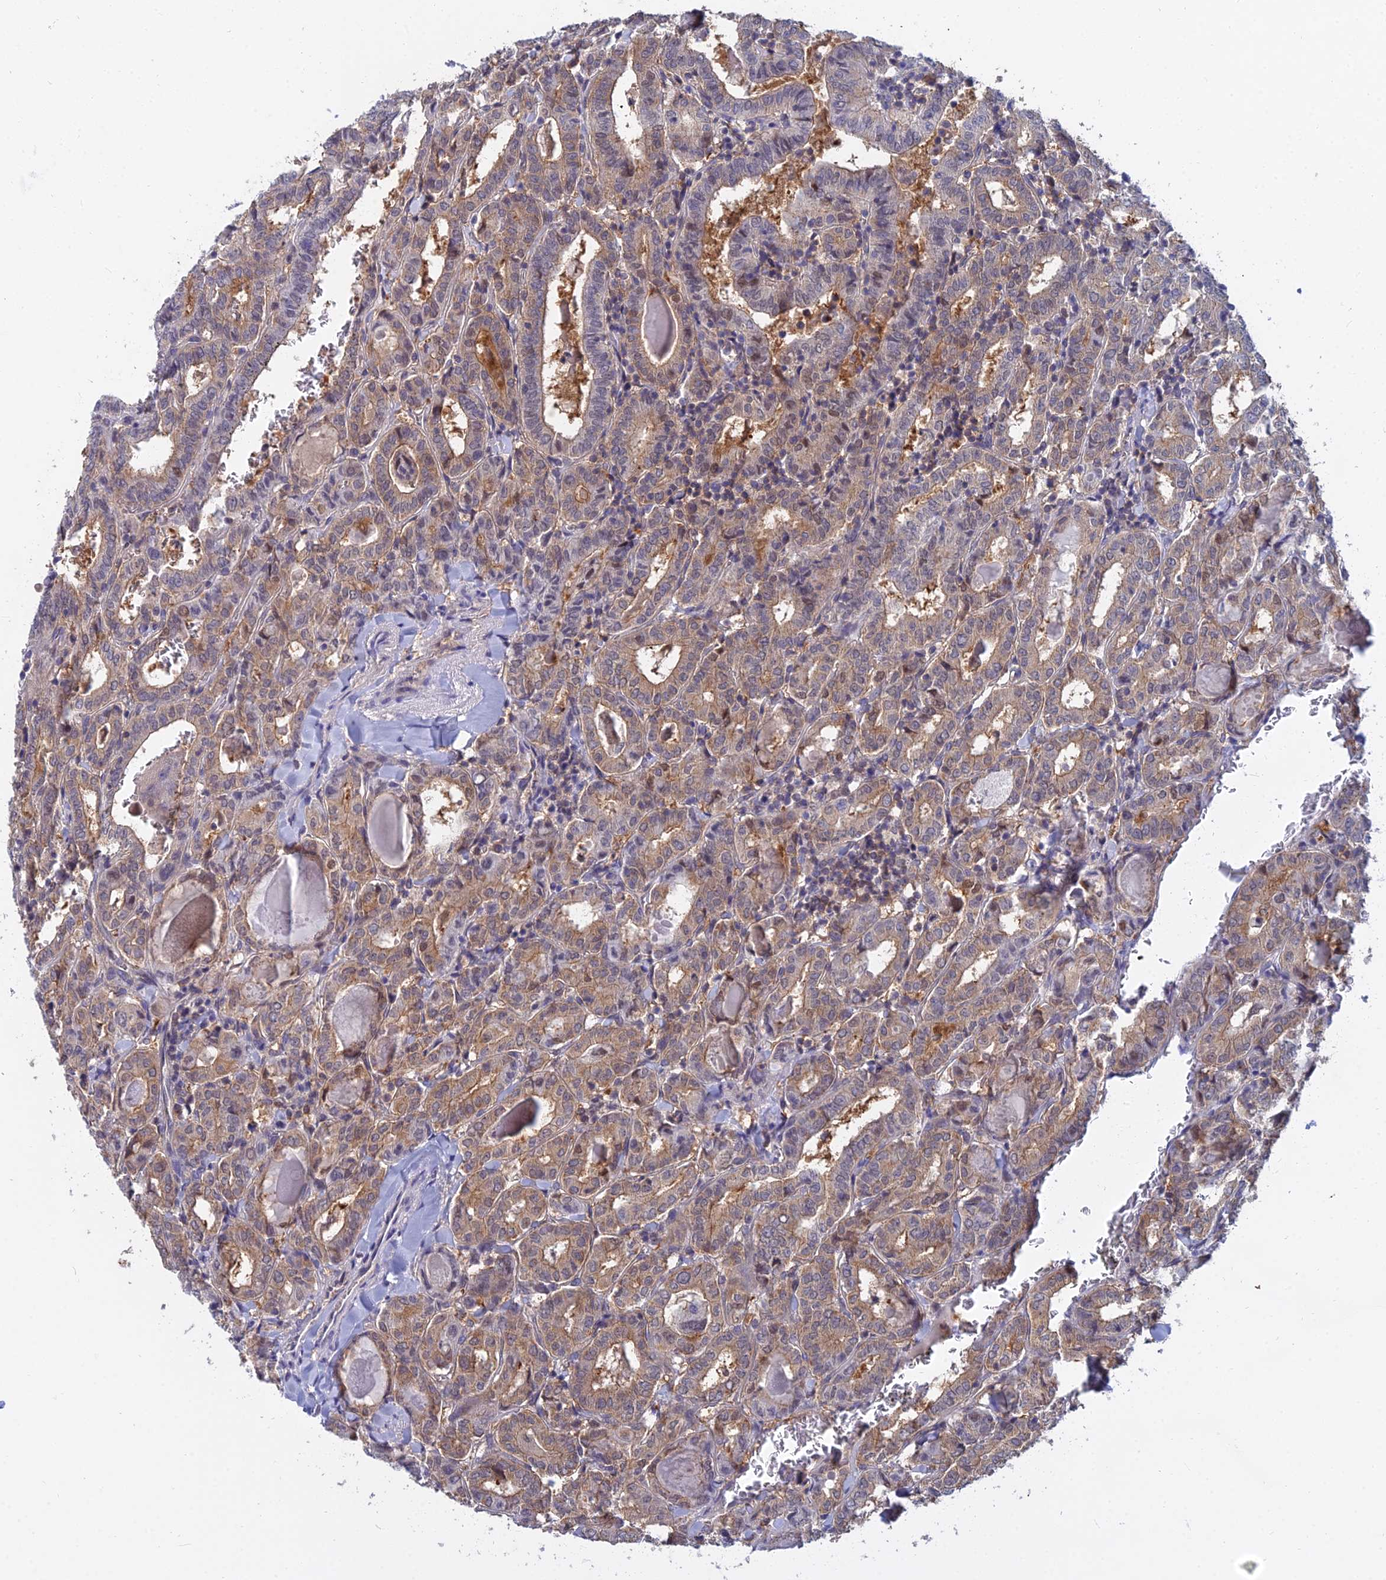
{"staining": {"intensity": "moderate", "quantity": "25%-75%", "location": "cytoplasmic/membranous"}, "tissue": "thyroid cancer", "cell_type": "Tumor cells", "image_type": "cancer", "snomed": [{"axis": "morphology", "description": "Papillary adenocarcinoma, NOS"}, {"axis": "topography", "description": "Thyroid gland"}], "caption": "A micrograph of human thyroid cancer stained for a protein shows moderate cytoplasmic/membranous brown staining in tumor cells.", "gene": "B3GALT4", "patient": {"sex": "female", "age": 72}}